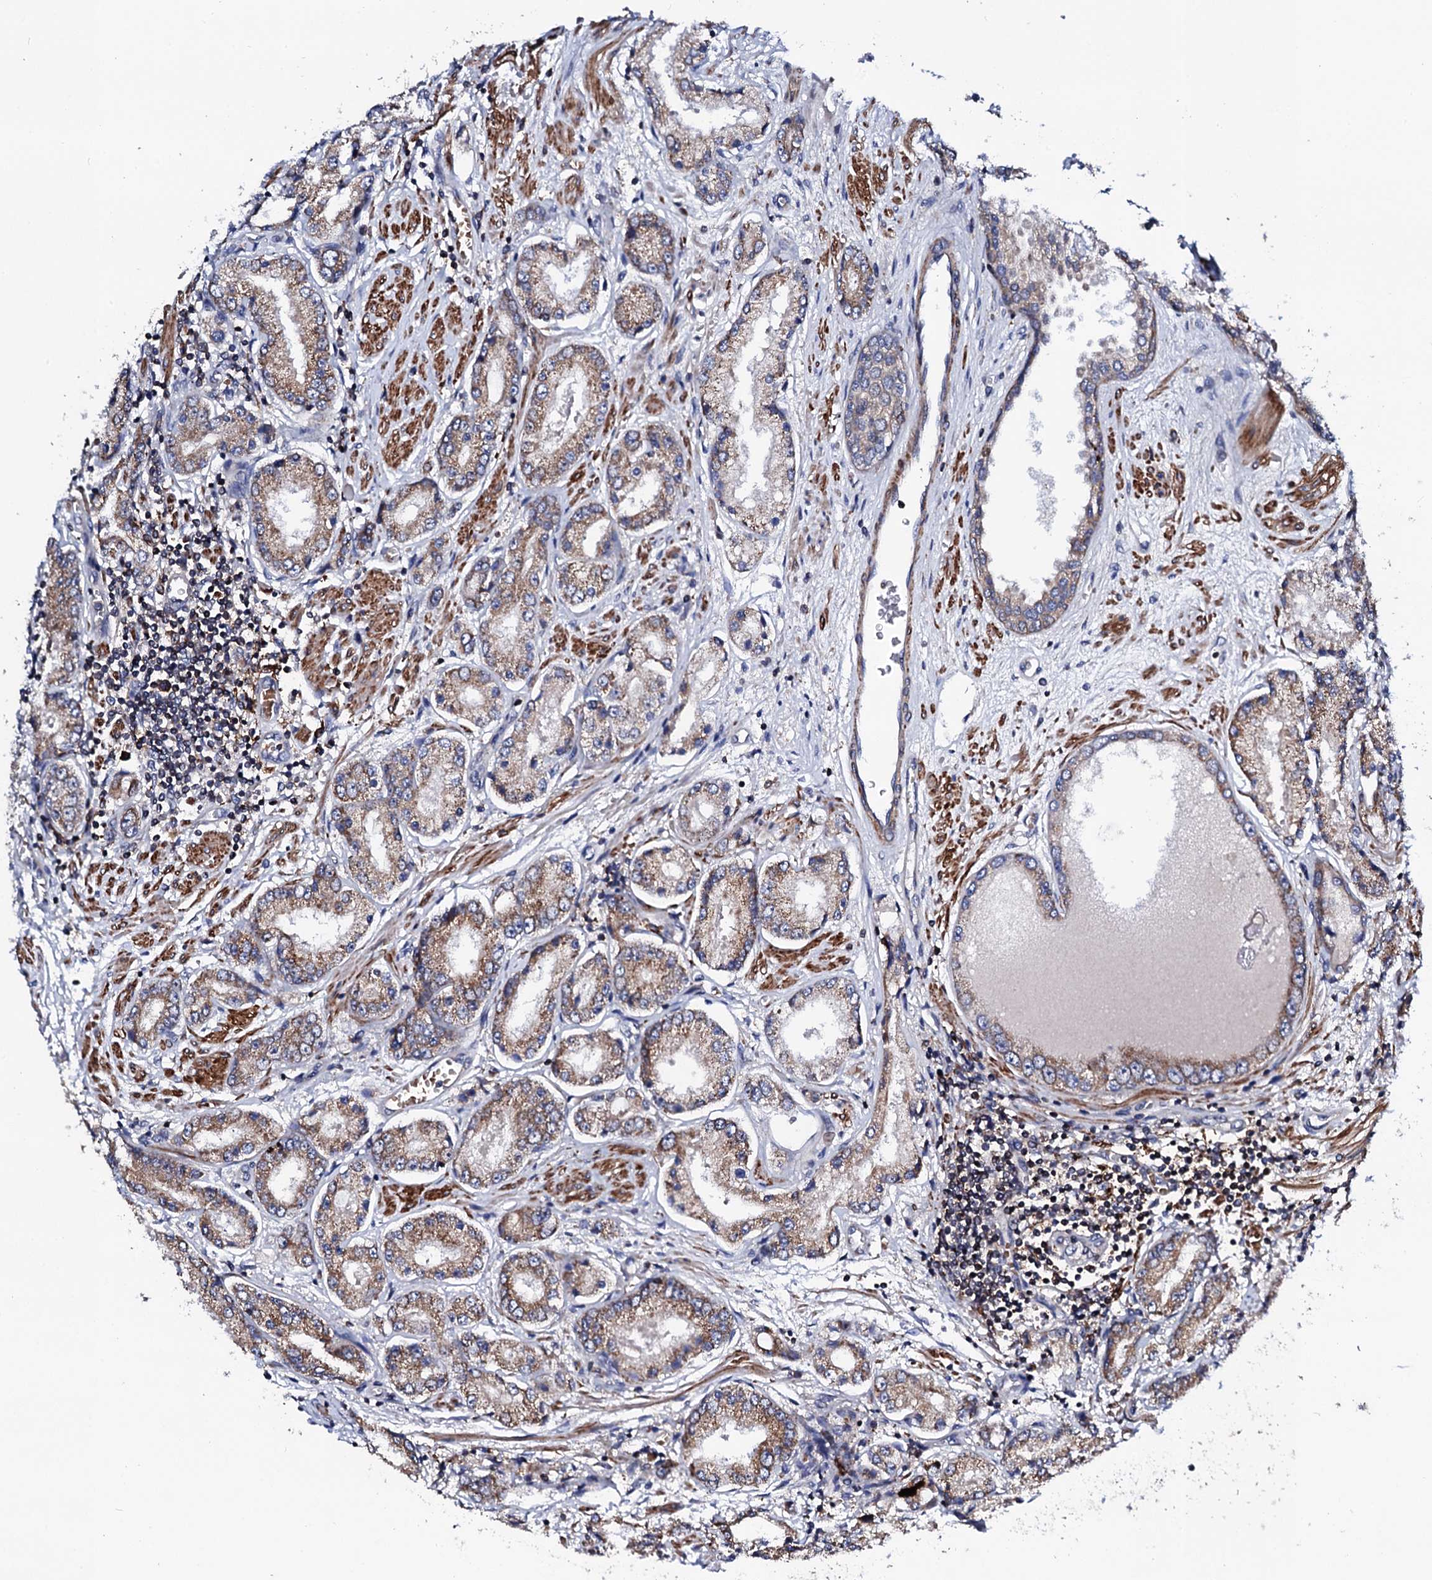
{"staining": {"intensity": "moderate", "quantity": ">75%", "location": "cytoplasmic/membranous"}, "tissue": "prostate cancer", "cell_type": "Tumor cells", "image_type": "cancer", "snomed": [{"axis": "morphology", "description": "Adenocarcinoma, High grade"}, {"axis": "topography", "description": "Prostate"}], "caption": "Prostate cancer (high-grade adenocarcinoma) was stained to show a protein in brown. There is medium levels of moderate cytoplasmic/membranous positivity in about >75% of tumor cells. (DAB (3,3'-diaminobenzidine) IHC, brown staining for protein, blue staining for nuclei).", "gene": "COG4", "patient": {"sex": "male", "age": 59}}